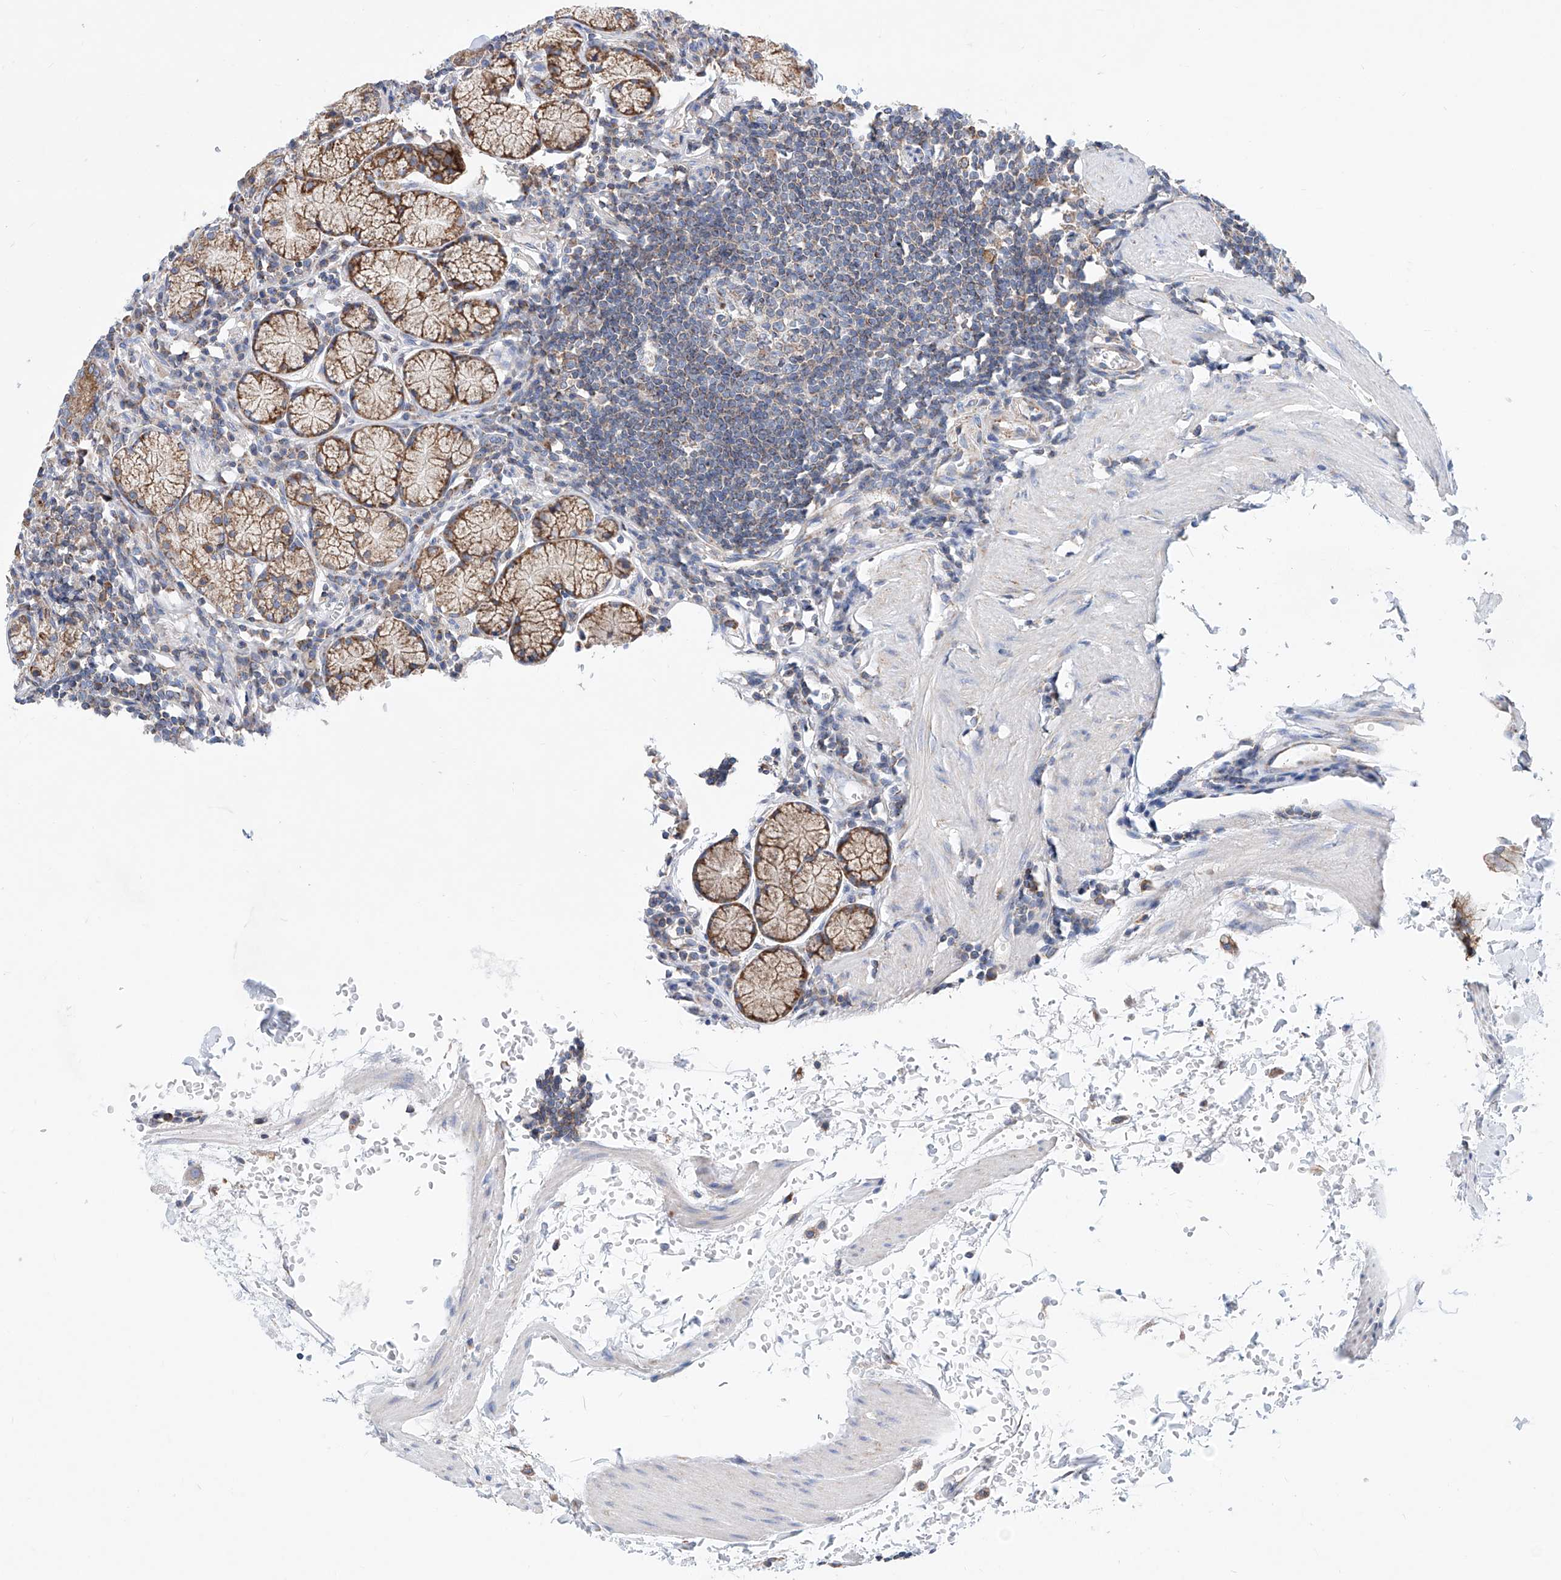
{"staining": {"intensity": "moderate", "quantity": "25%-75%", "location": "cytoplasmic/membranous"}, "tissue": "stomach", "cell_type": "Glandular cells", "image_type": "normal", "snomed": [{"axis": "morphology", "description": "Normal tissue, NOS"}, {"axis": "topography", "description": "Stomach"}], "caption": "DAB (3,3'-diaminobenzidine) immunohistochemical staining of benign stomach shows moderate cytoplasmic/membranous protein positivity in approximately 25%-75% of glandular cells.", "gene": "MAD2L1", "patient": {"sex": "male", "age": 55}}